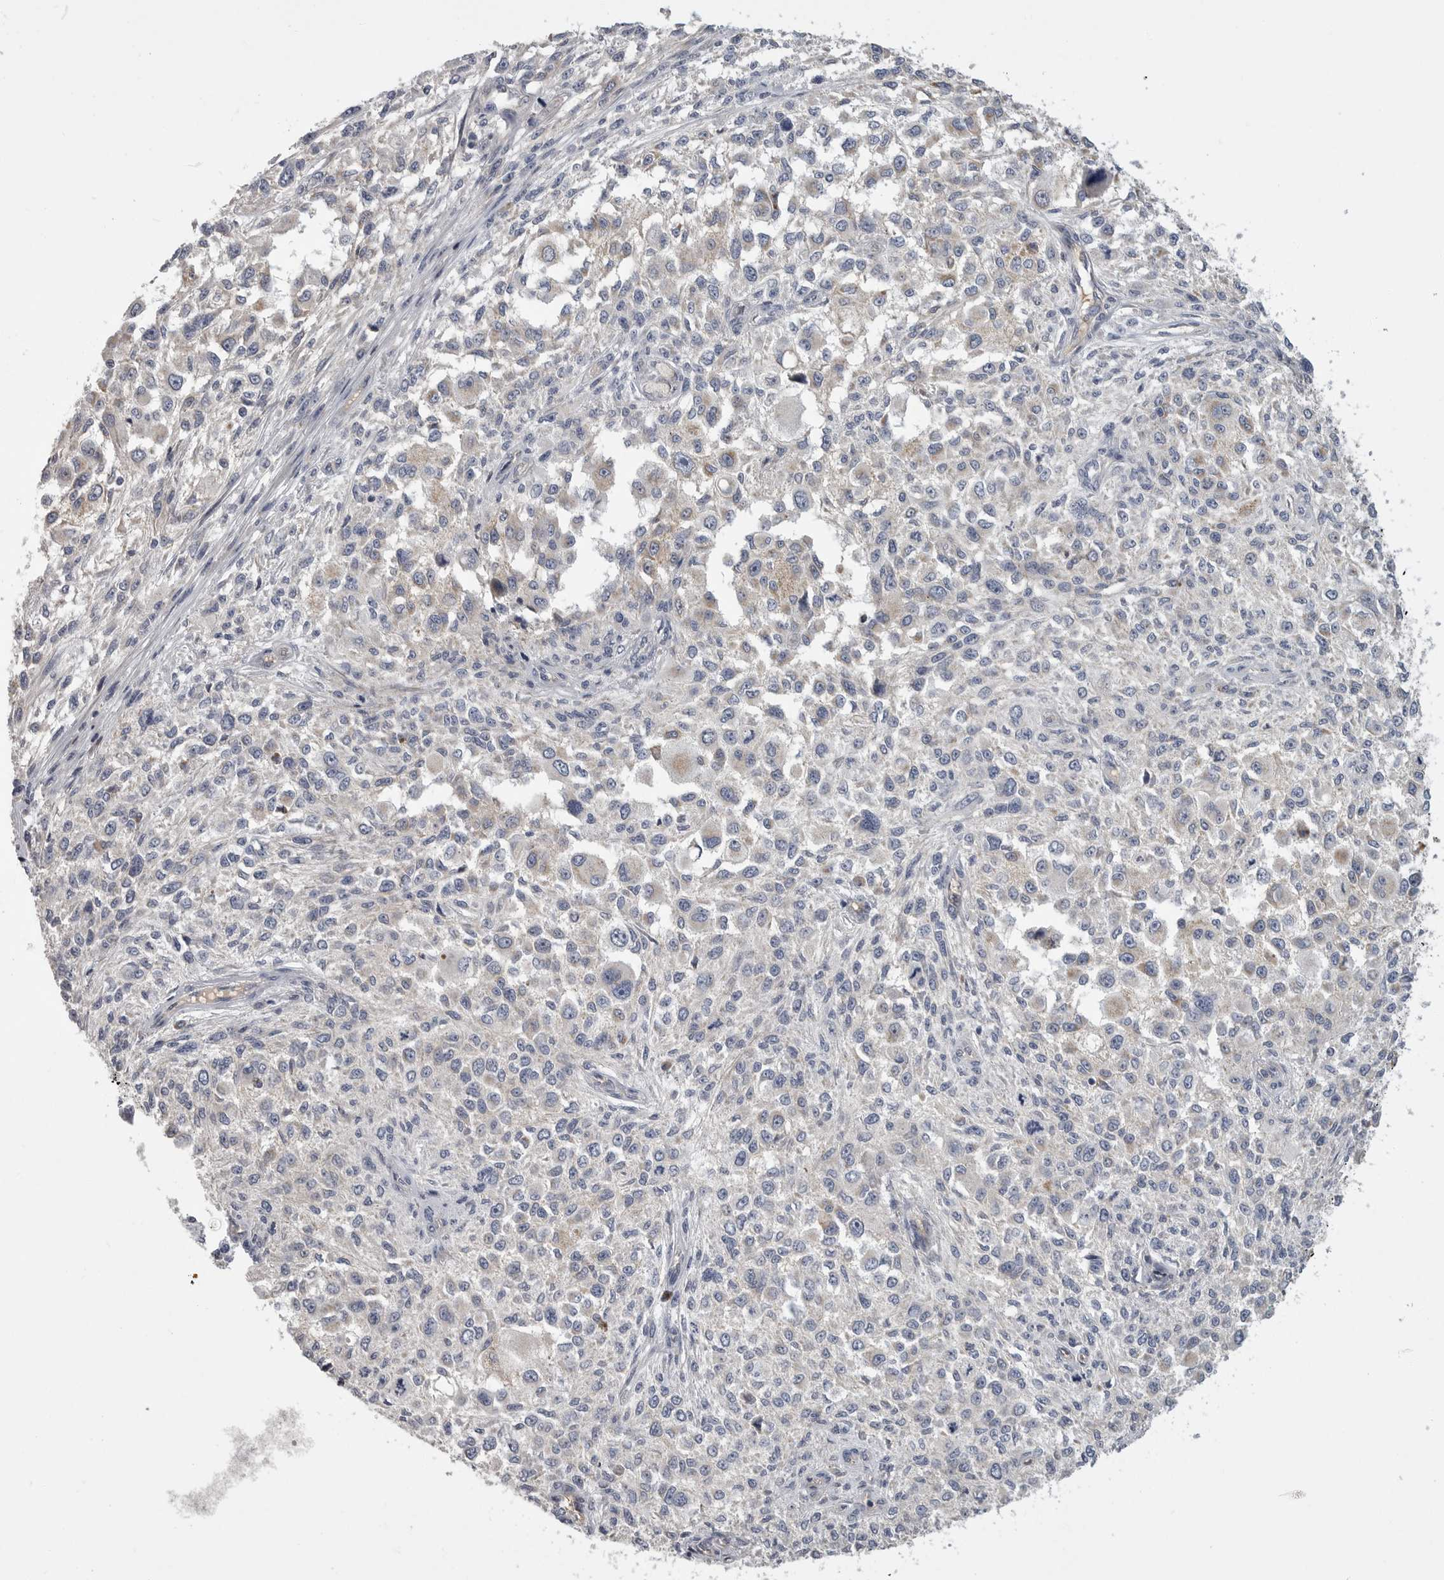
{"staining": {"intensity": "weak", "quantity": "<25%", "location": "cytoplasmic/membranous"}, "tissue": "melanoma", "cell_type": "Tumor cells", "image_type": "cancer", "snomed": [{"axis": "morphology", "description": "Necrosis, NOS"}, {"axis": "morphology", "description": "Malignant melanoma, NOS"}, {"axis": "topography", "description": "Skin"}], "caption": "Human malignant melanoma stained for a protein using immunohistochemistry displays no staining in tumor cells.", "gene": "SDC3", "patient": {"sex": "female", "age": 87}}